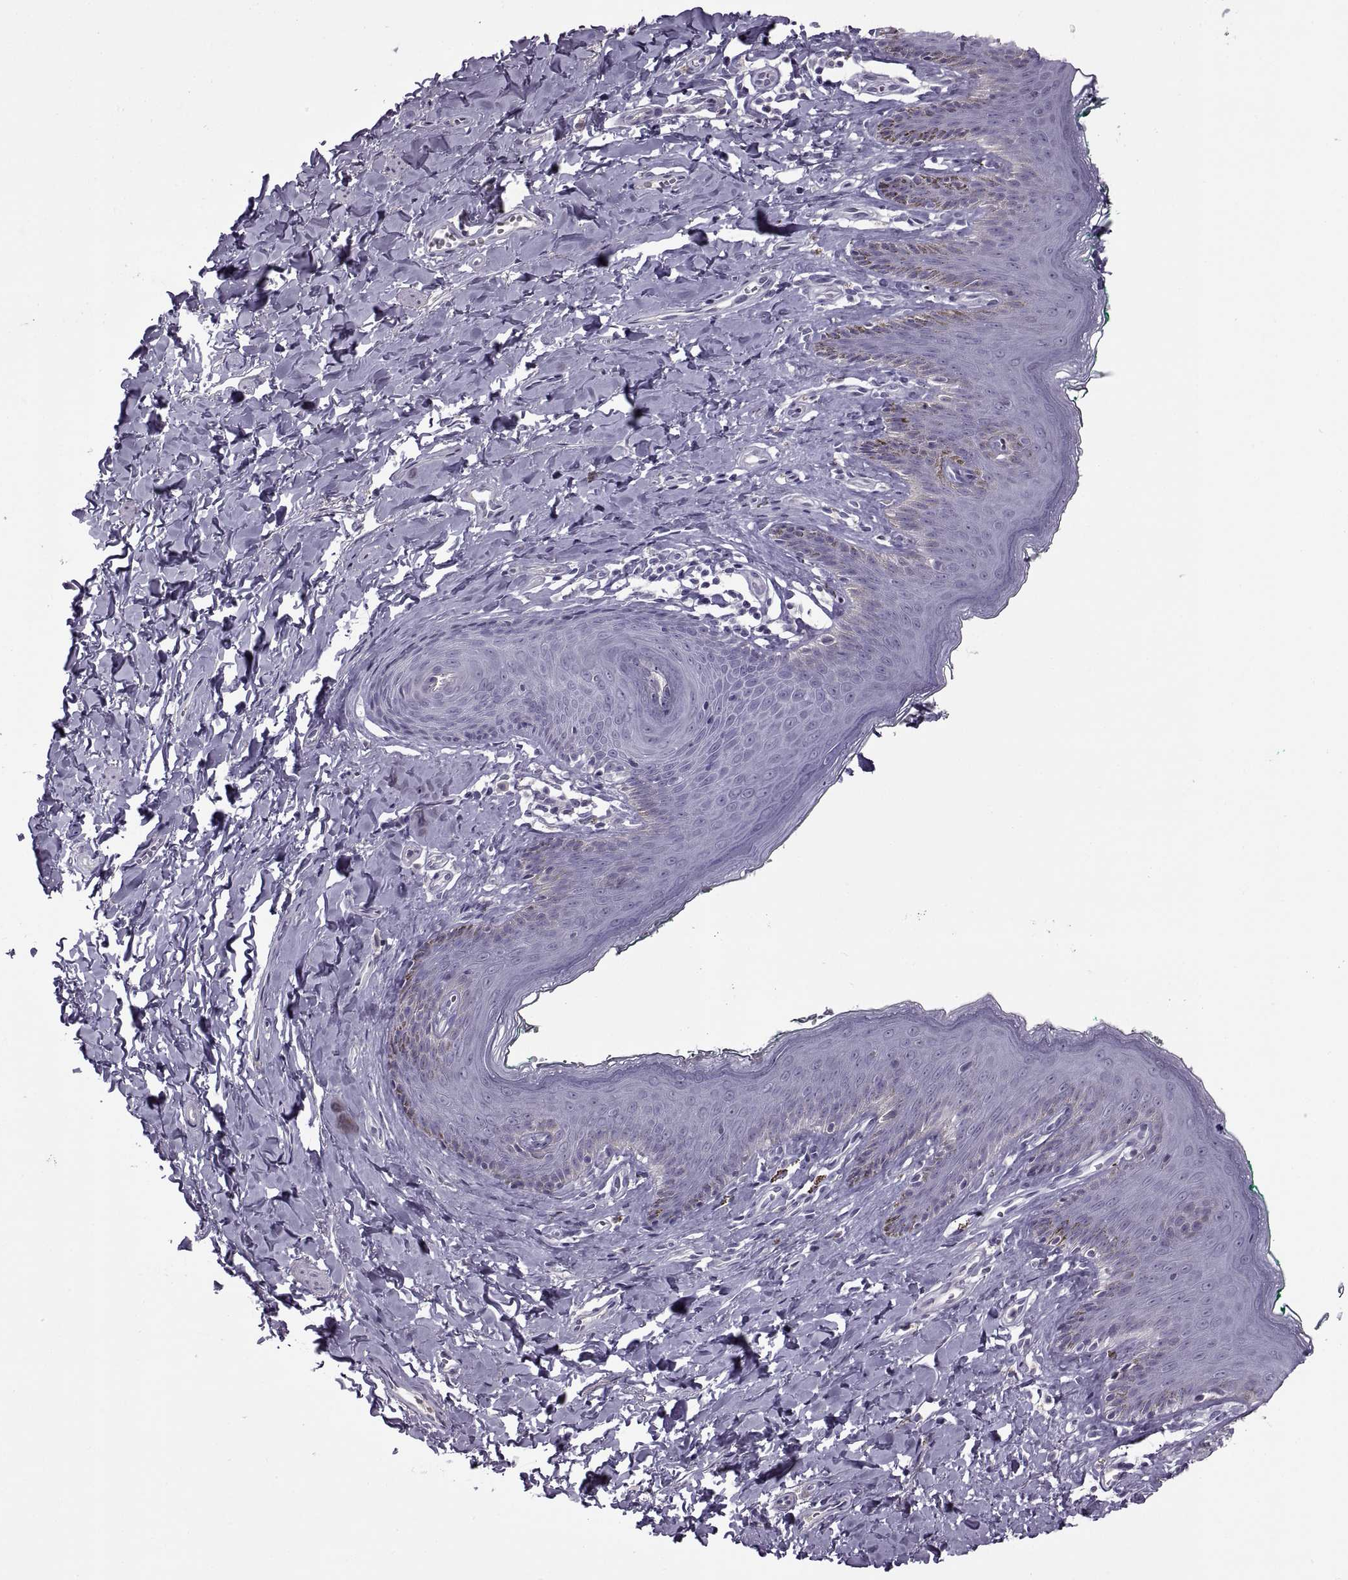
{"staining": {"intensity": "negative", "quantity": "none", "location": "none"}, "tissue": "skin", "cell_type": "Epidermal cells", "image_type": "normal", "snomed": [{"axis": "morphology", "description": "Normal tissue, NOS"}, {"axis": "topography", "description": "Vulva"}], "caption": "Immunohistochemistry of benign skin demonstrates no staining in epidermal cells.", "gene": "RSPH6A", "patient": {"sex": "female", "age": 66}}